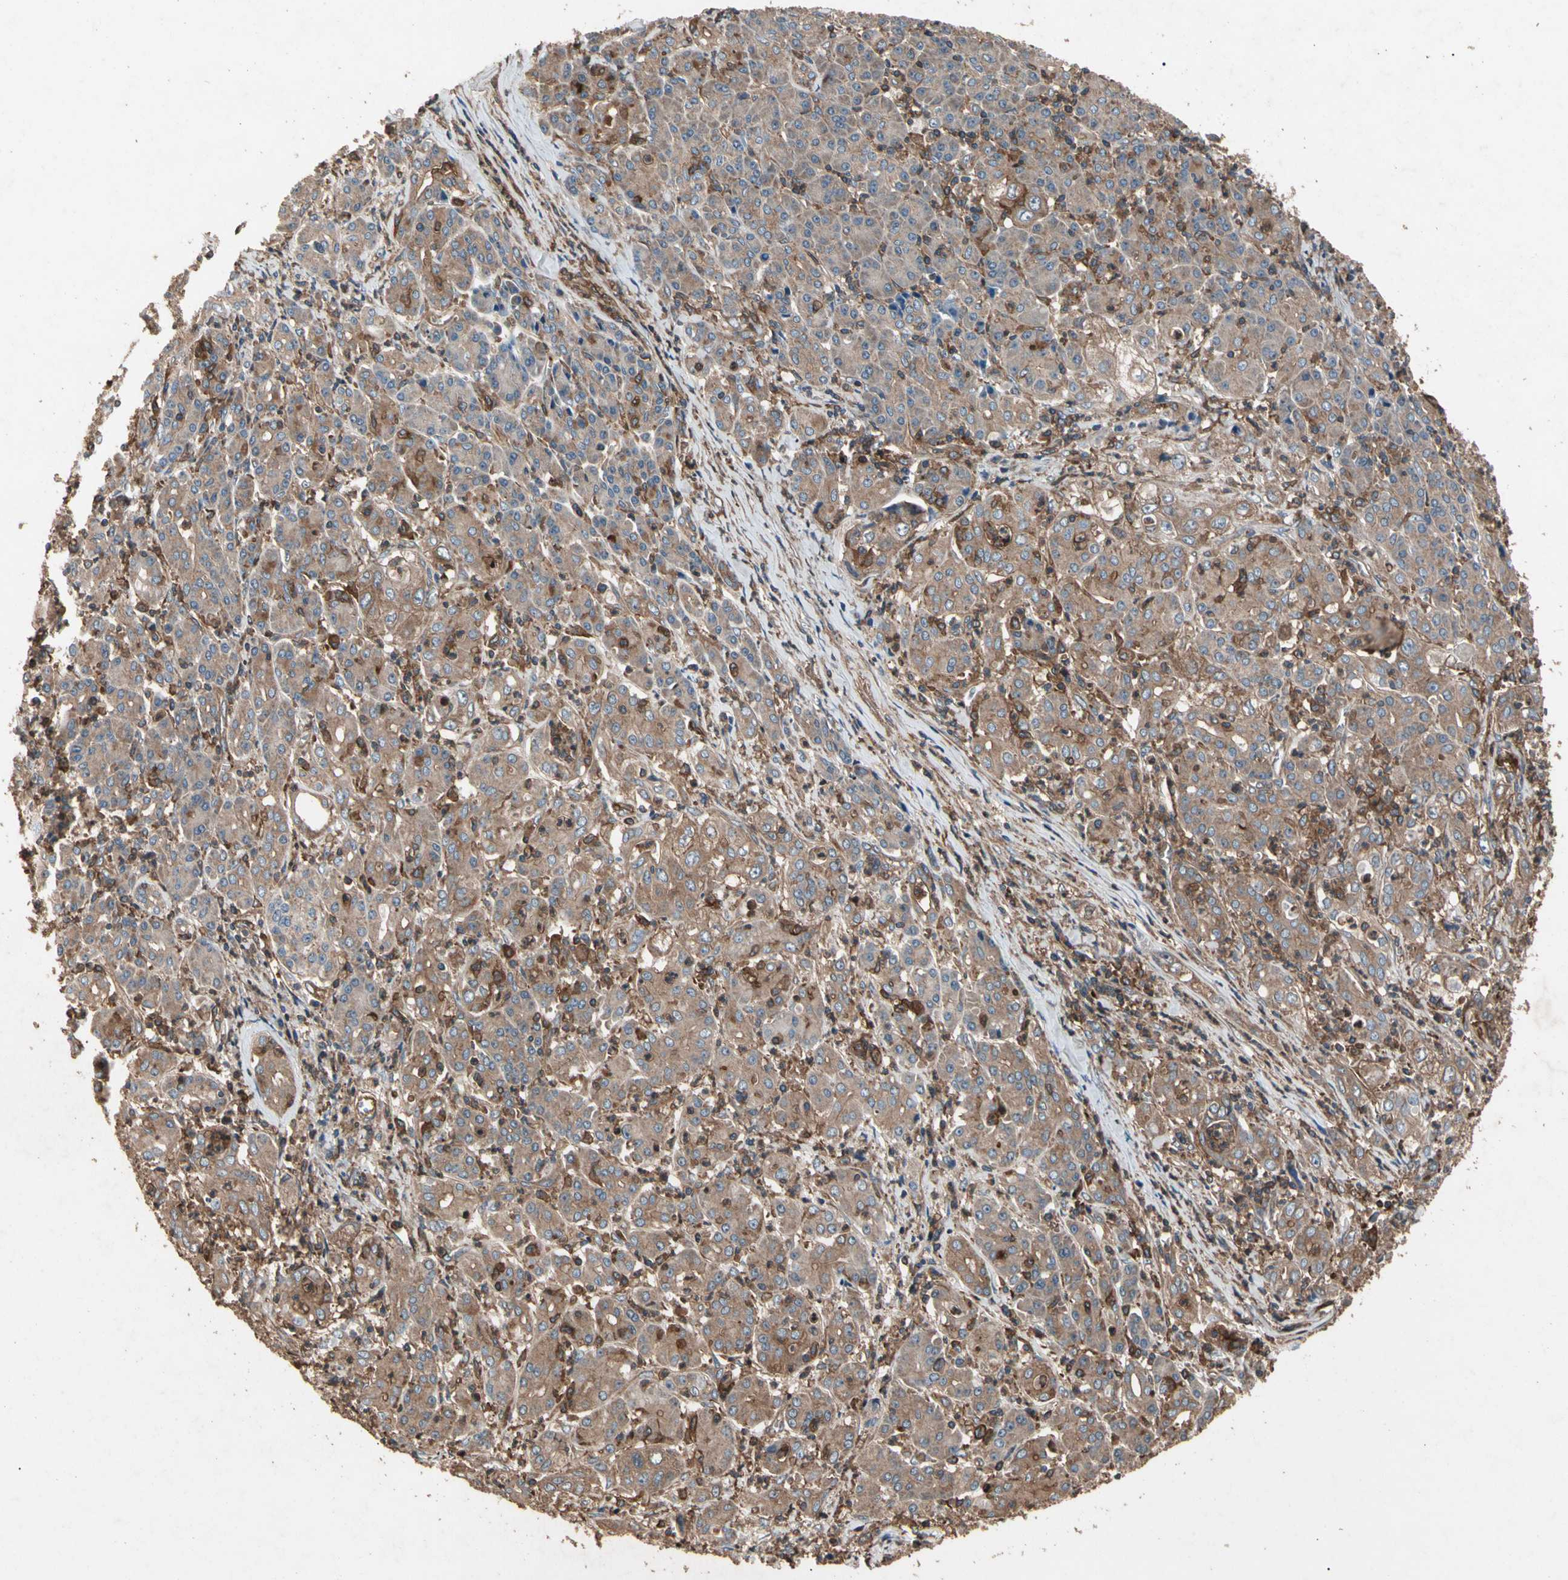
{"staining": {"intensity": "moderate", "quantity": ">75%", "location": "cytoplasmic/membranous"}, "tissue": "pancreatic cancer", "cell_type": "Tumor cells", "image_type": "cancer", "snomed": [{"axis": "morphology", "description": "Adenocarcinoma, NOS"}, {"axis": "topography", "description": "Pancreas"}], "caption": "IHC image of human pancreatic cancer (adenocarcinoma) stained for a protein (brown), which exhibits medium levels of moderate cytoplasmic/membranous staining in approximately >75% of tumor cells.", "gene": "AGBL2", "patient": {"sex": "male", "age": 70}}